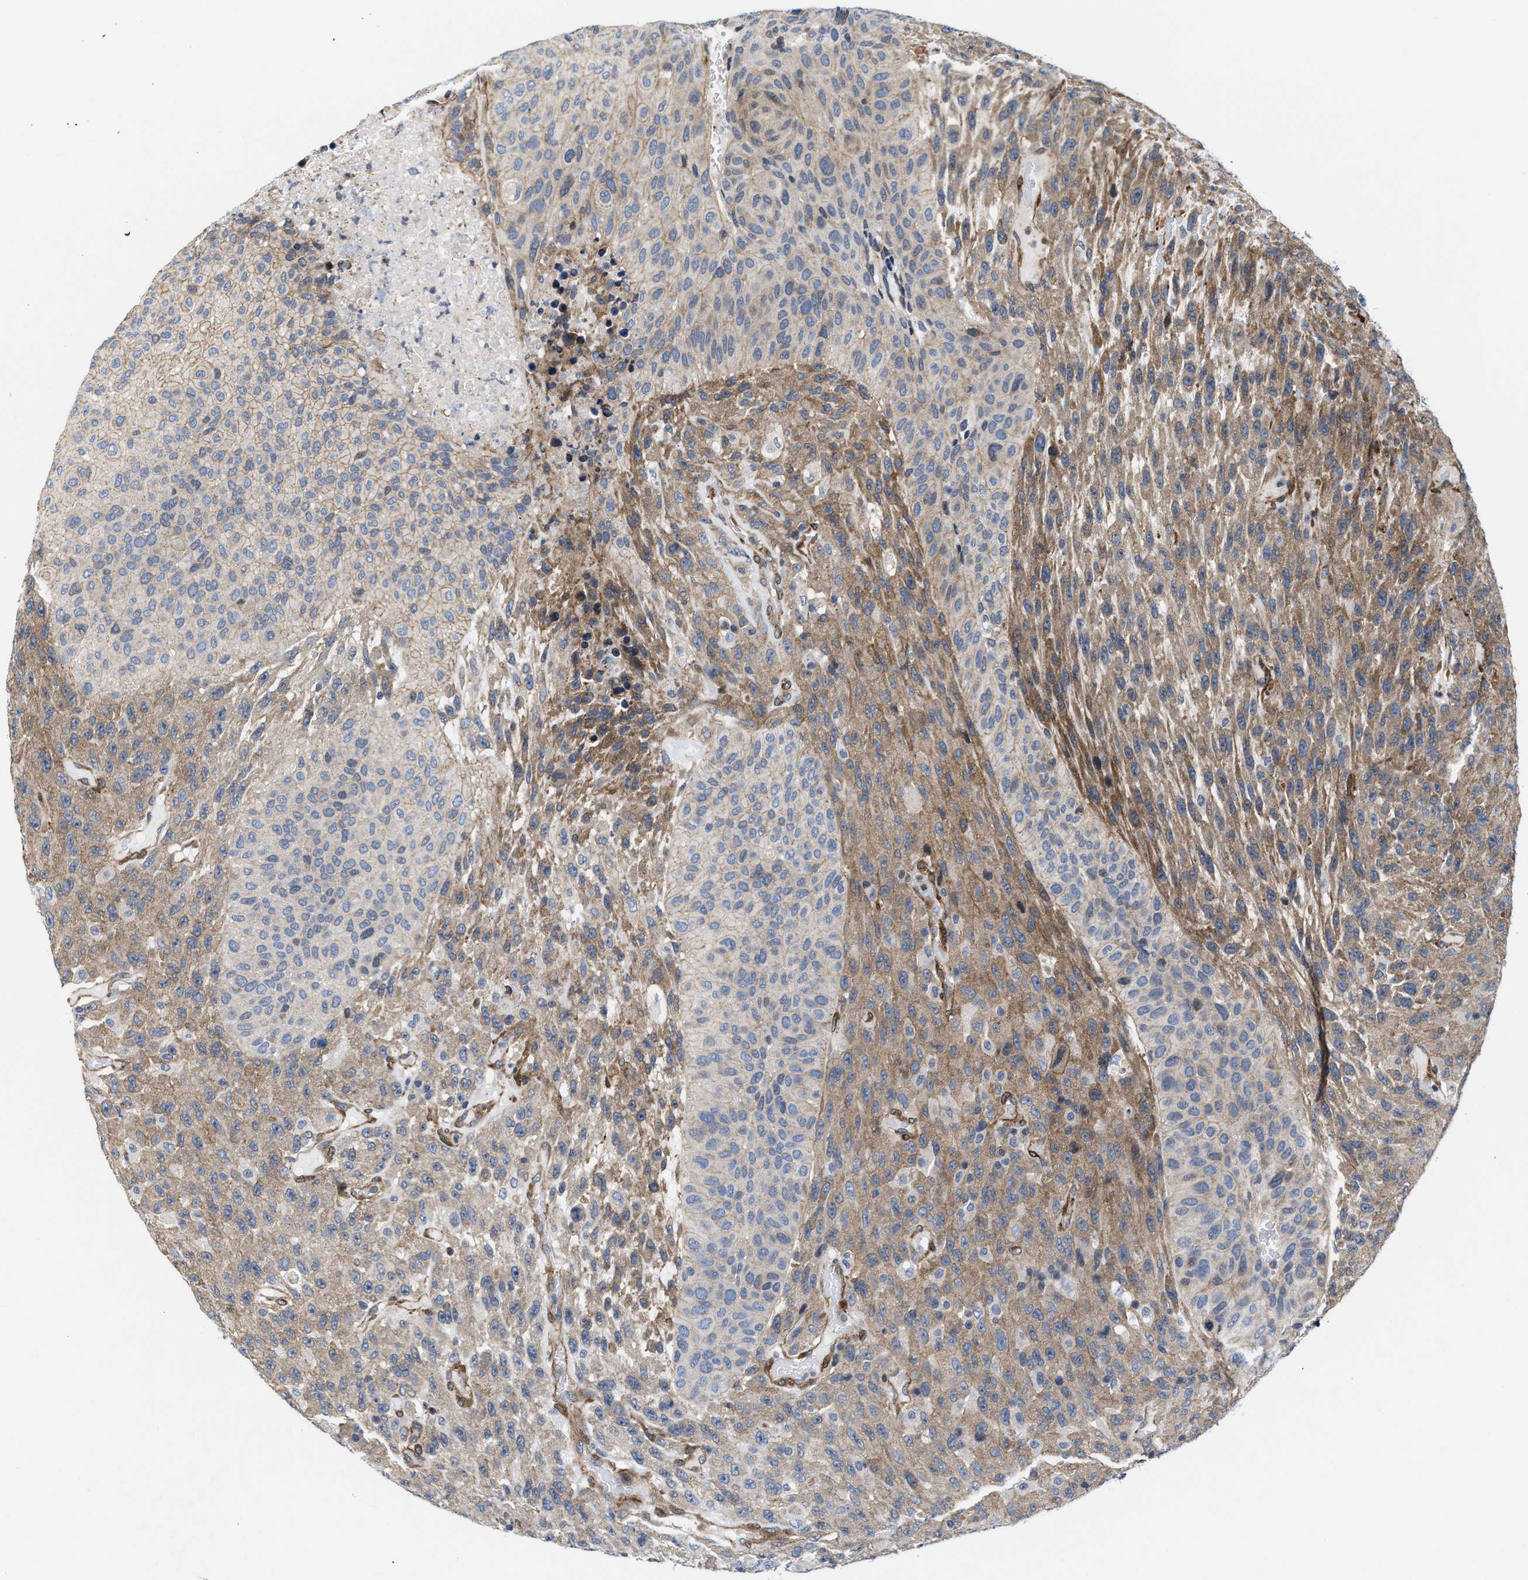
{"staining": {"intensity": "moderate", "quantity": "25%-75%", "location": "cytoplasmic/membranous"}, "tissue": "urothelial cancer", "cell_type": "Tumor cells", "image_type": "cancer", "snomed": [{"axis": "morphology", "description": "Urothelial carcinoma, High grade"}, {"axis": "topography", "description": "Urinary bladder"}], "caption": "A brown stain highlights moderate cytoplasmic/membranous staining of a protein in human urothelial carcinoma (high-grade) tumor cells.", "gene": "TGFB1I1", "patient": {"sex": "male", "age": 66}}